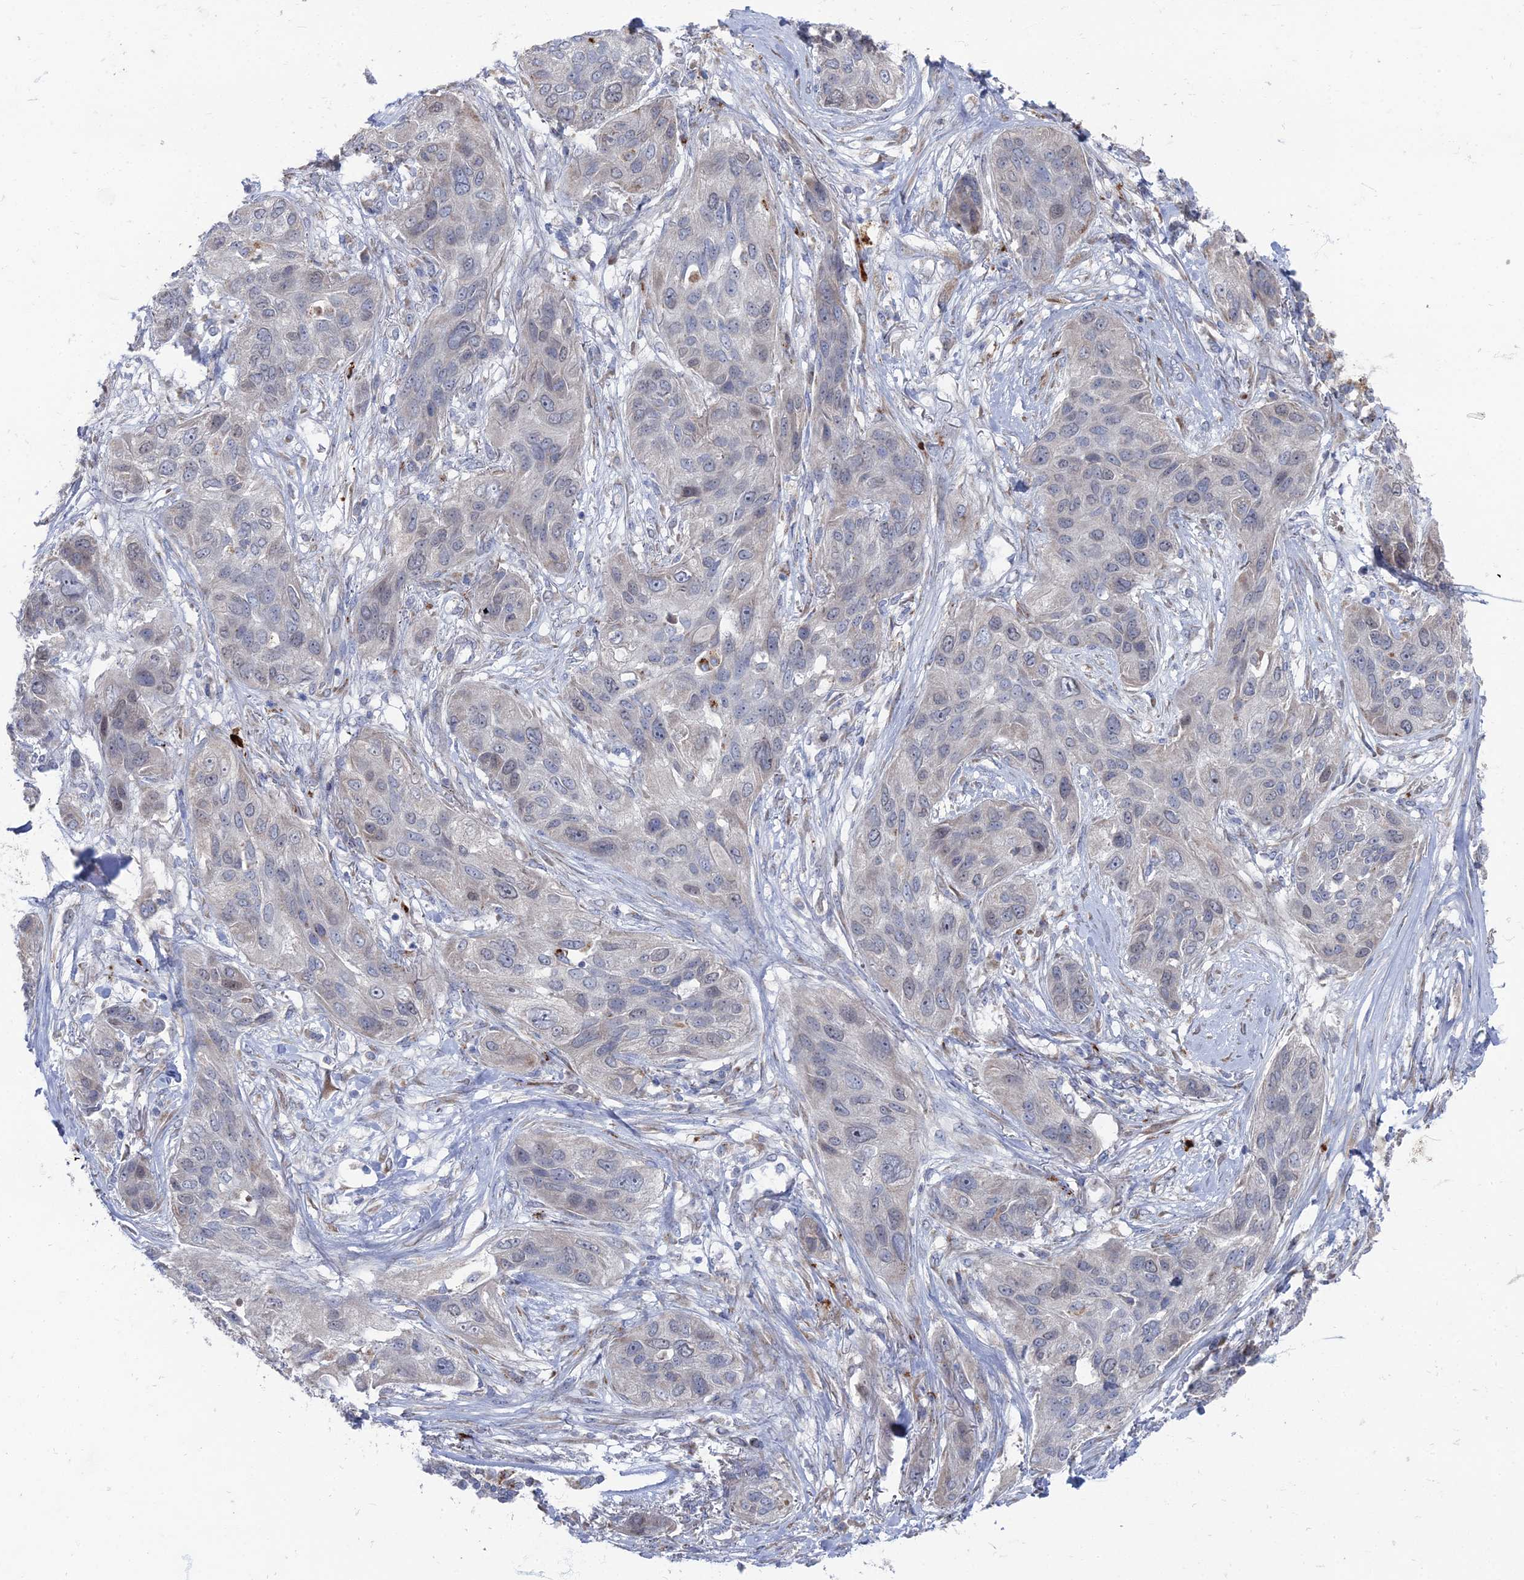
{"staining": {"intensity": "negative", "quantity": "none", "location": "none"}, "tissue": "lung cancer", "cell_type": "Tumor cells", "image_type": "cancer", "snomed": [{"axis": "morphology", "description": "Squamous cell carcinoma, NOS"}, {"axis": "topography", "description": "Lung"}], "caption": "IHC histopathology image of neoplastic tissue: lung cancer stained with DAB (3,3'-diaminobenzidine) demonstrates no significant protein expression in tumor cells.", "gene": "TMEM128", "patient": {"sex": "female", "age": 70}}